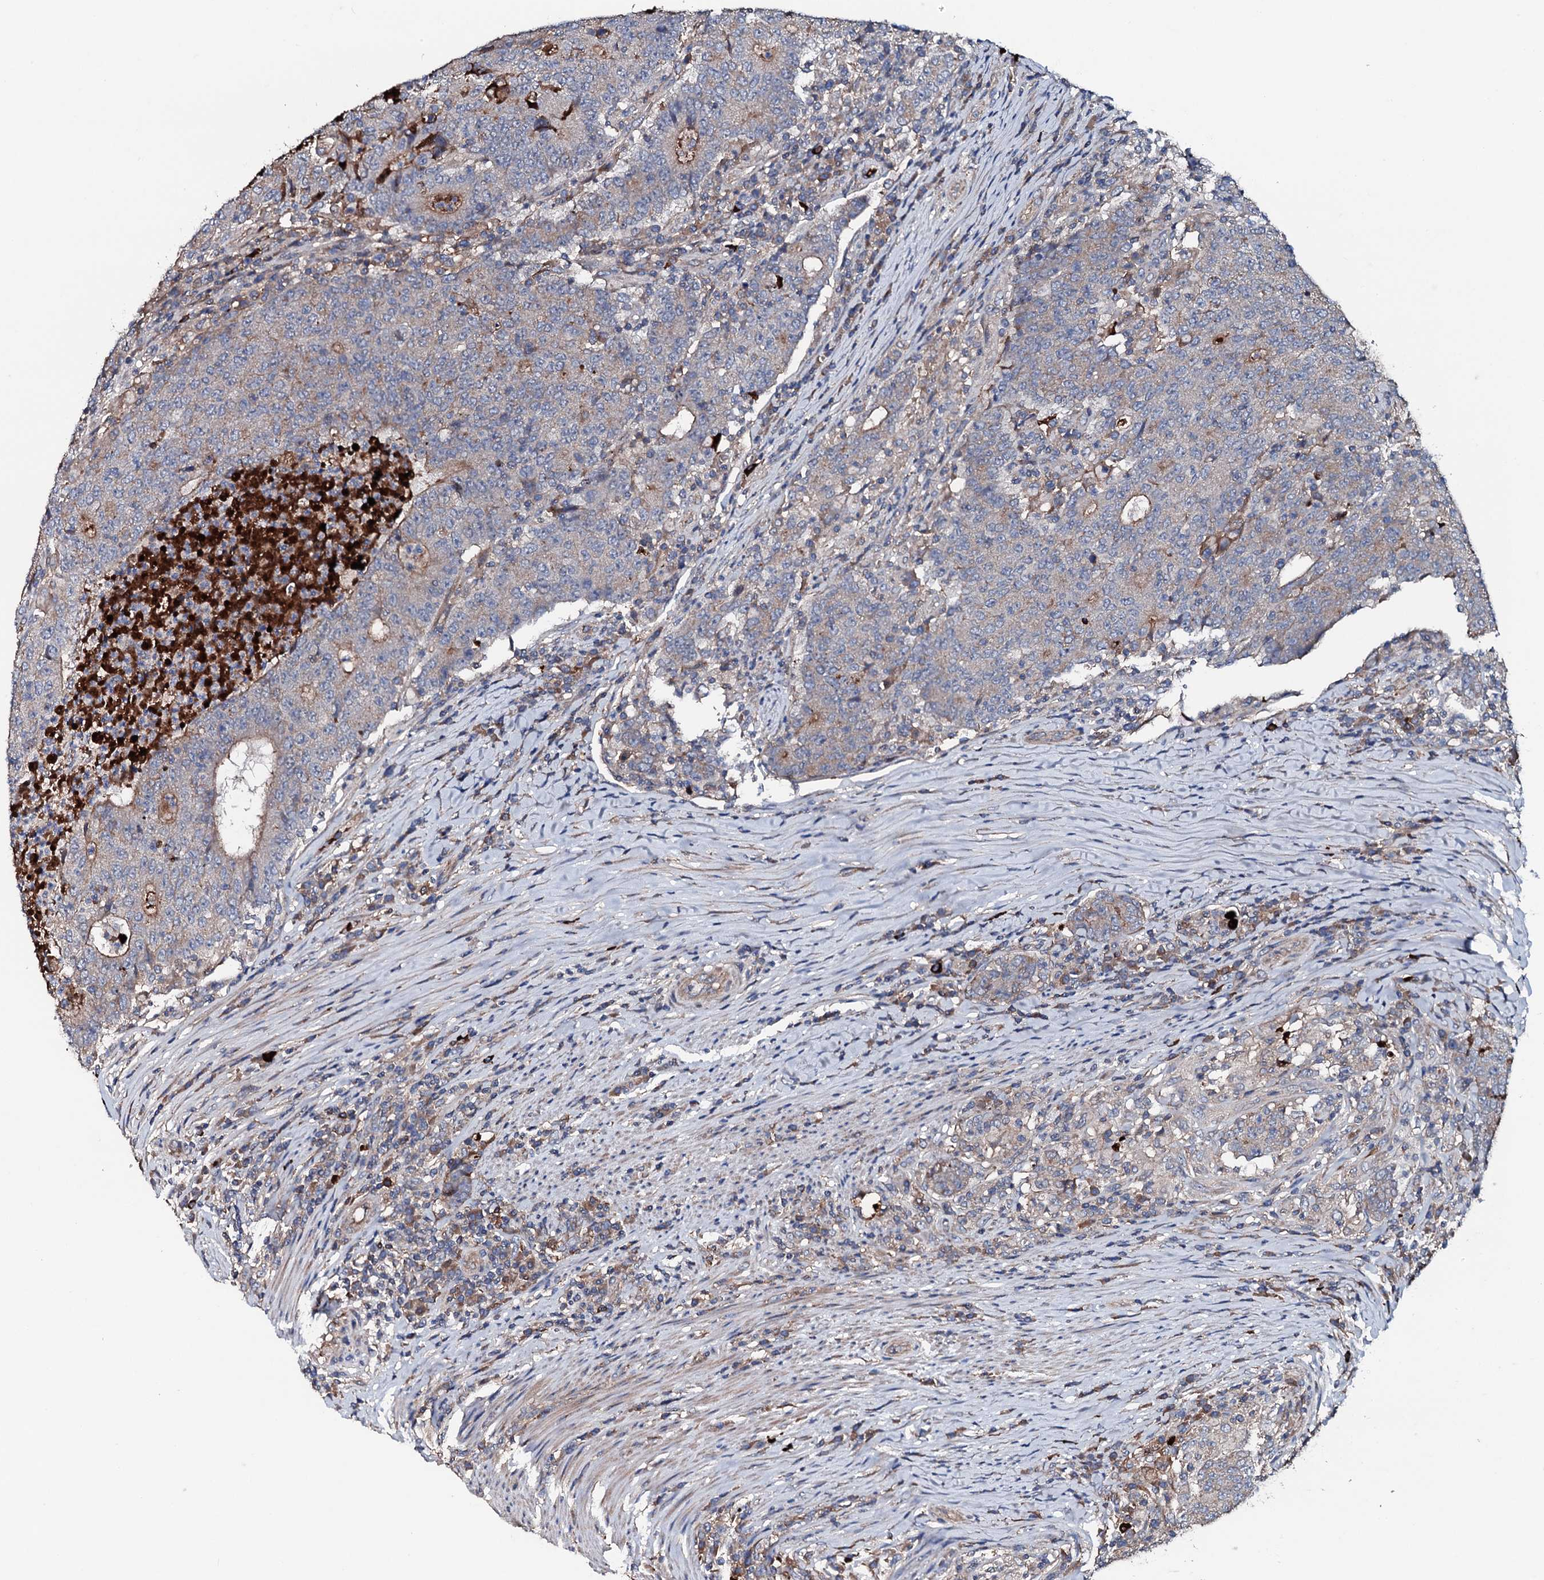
{"staining": {"intensity": "moderate", "quantity": "<25%", "location": "cytoplasmic/membranous"}, "tissue": "colorectal cancer", "cell_type": "Tumor cells", "image_type": "cancer", "snomed": [{"axis": "morphology", "description": "Adenocarcinoma, NOS"}, {"axis": "topography", "description": "Colon"}], "caption": "A photomicrograph of human colorectal cancer stained for a protein shows moderate cytoplasmic/membranous brown staining in tumor cells.", "gene": "NEK1", "patient": {"sex": "female", "age": 75}}